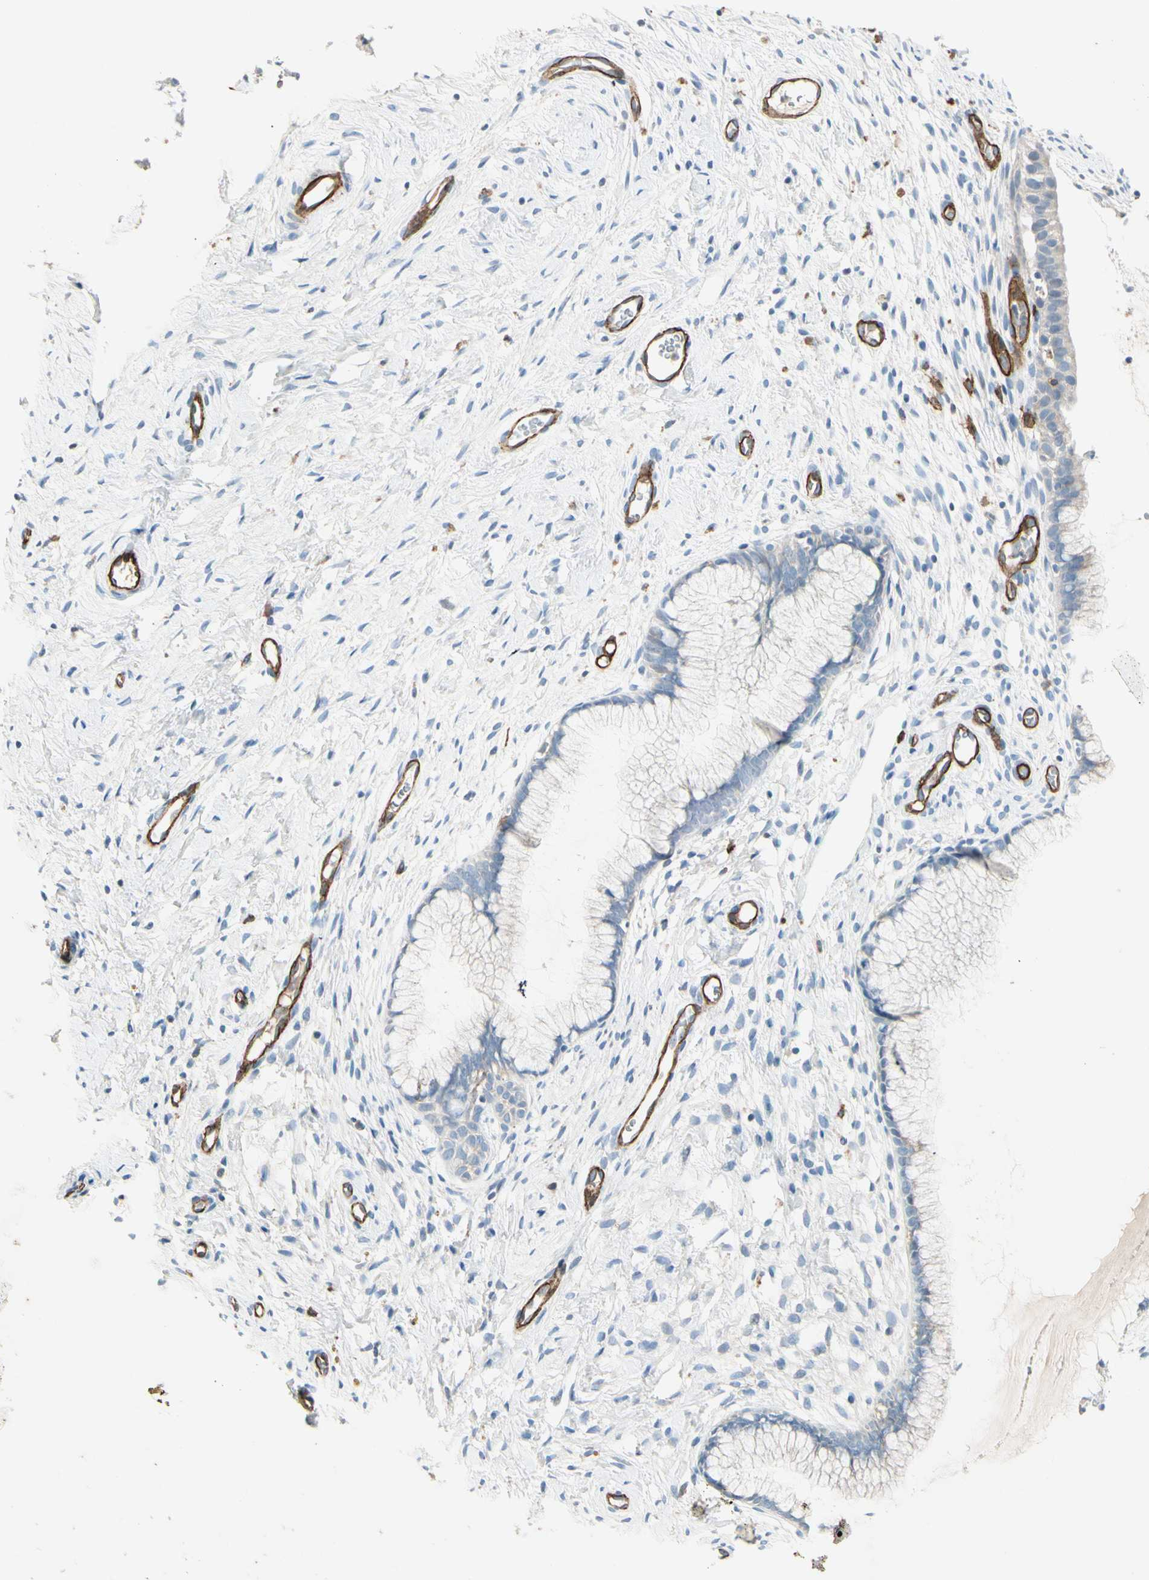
{"staining": {"intensity": "negative", "quantity": "none", "location": "none"}, "tissue": "cervix", "cell_type": "Glandular cells", "image_type": "normal", "snomed": [{"axis": "morphology", "description": "Normal tissue, NOS"}, {"axis": "topography", "description": "Cervix"}], "caption": "Immunohistochemical staining of normal human cervix reveals no significant positivity in glandular cells. The staining is performed using DAB (3,3'-diaminobenzidine) brown chromogen with nuclei counter-stained in using hematoxylin.", "gene": "CD93", "patient": {"sex": "female", "age": 65}}